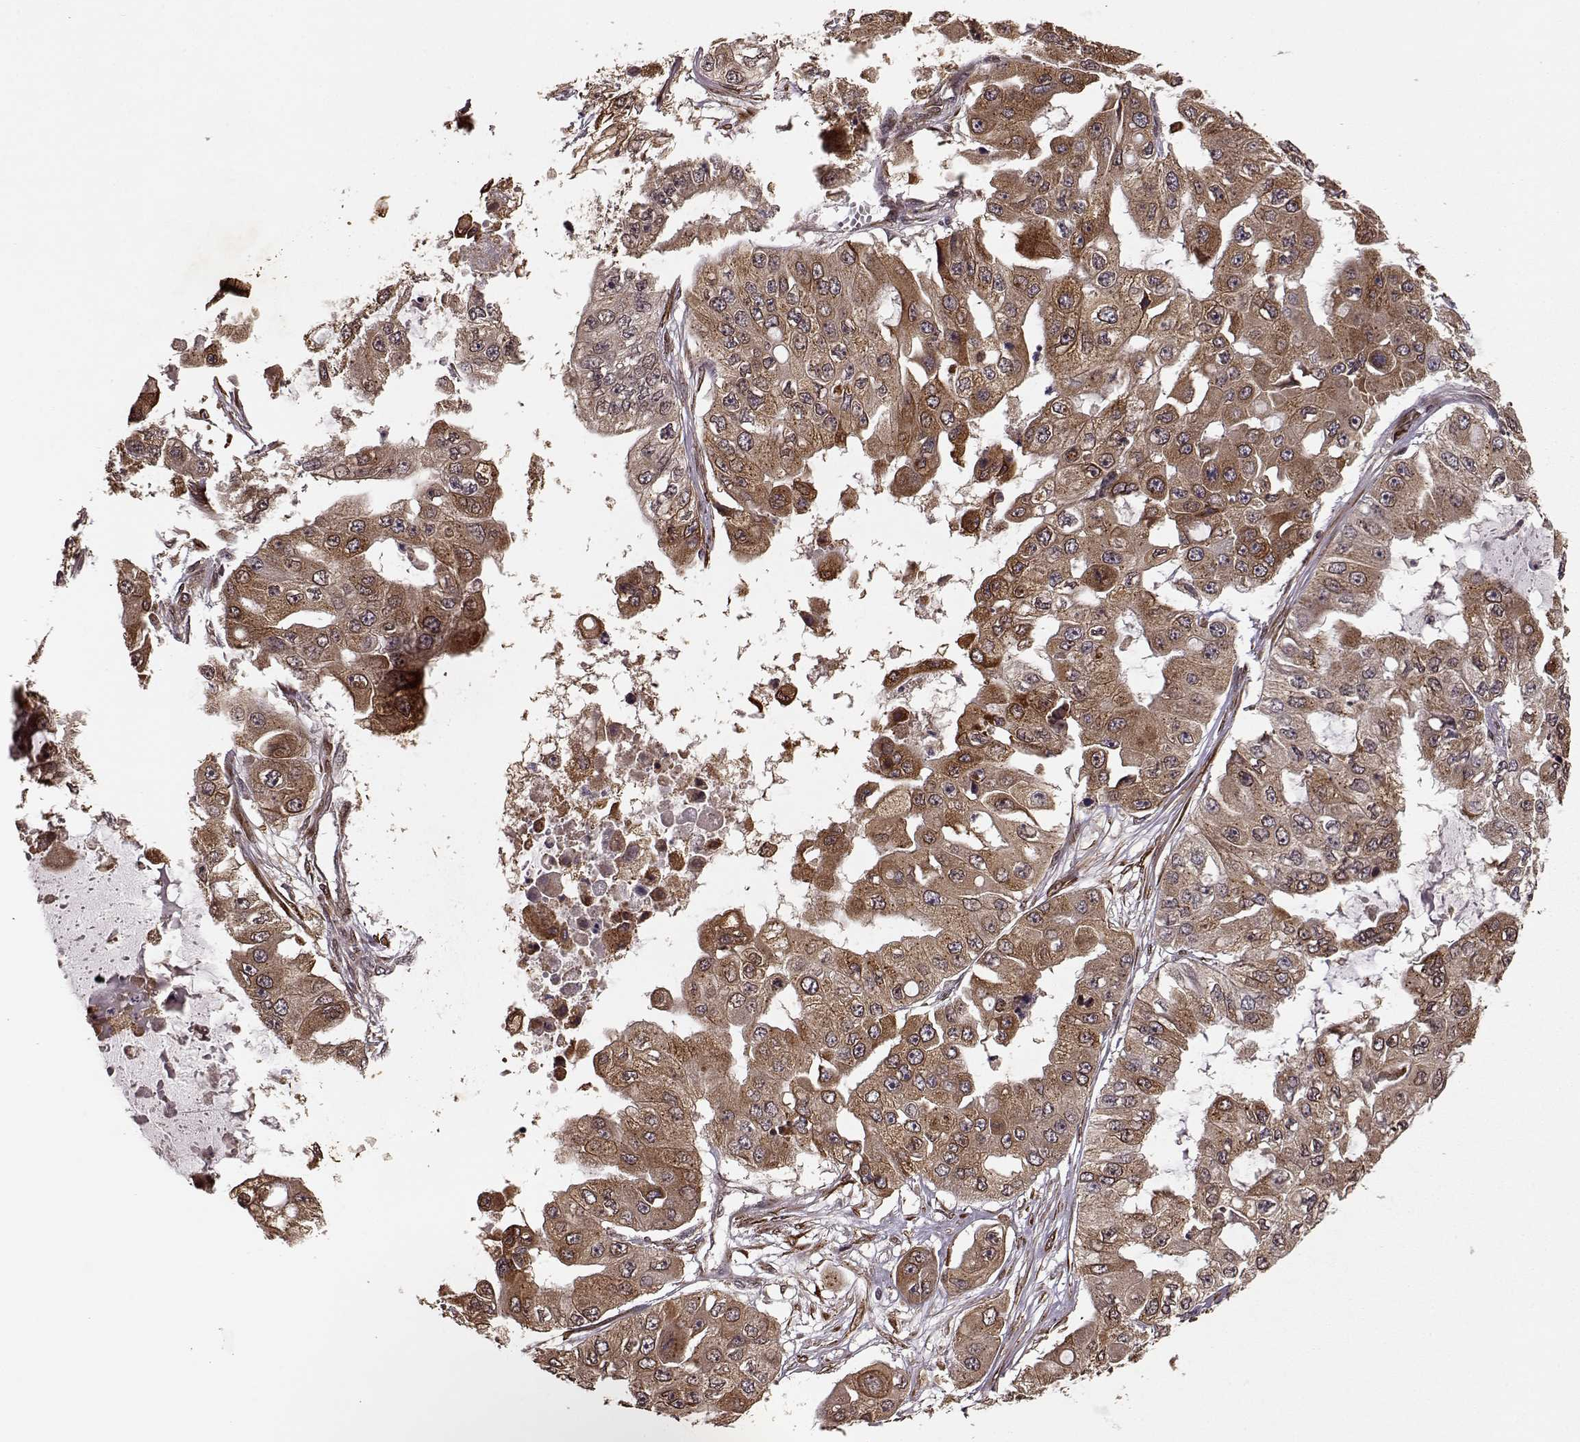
{"staining": {"intensity": "moderate", "quantity": ">75%", "location": "cytoplasmic/membranous"}, "tissue": "ovarian cancer", "cell_type": "Tumor cells", "image_type": "cancer", "snomed": [{"axis": "morphology", "description": "Cystadenocarcinoma, serous, NOS"}, {"axis": "topography", "description": "Ovary"}], "caption": "Immunohistochemical staining of serous cystadenocarcinoma (ovarian) reveals medium levels of moderate cytoplasmic/membranous protein staining in approximately >75% of tumor cells.", "gene": "YIPF5", "patient": {"sex": "female", "age": 56}}